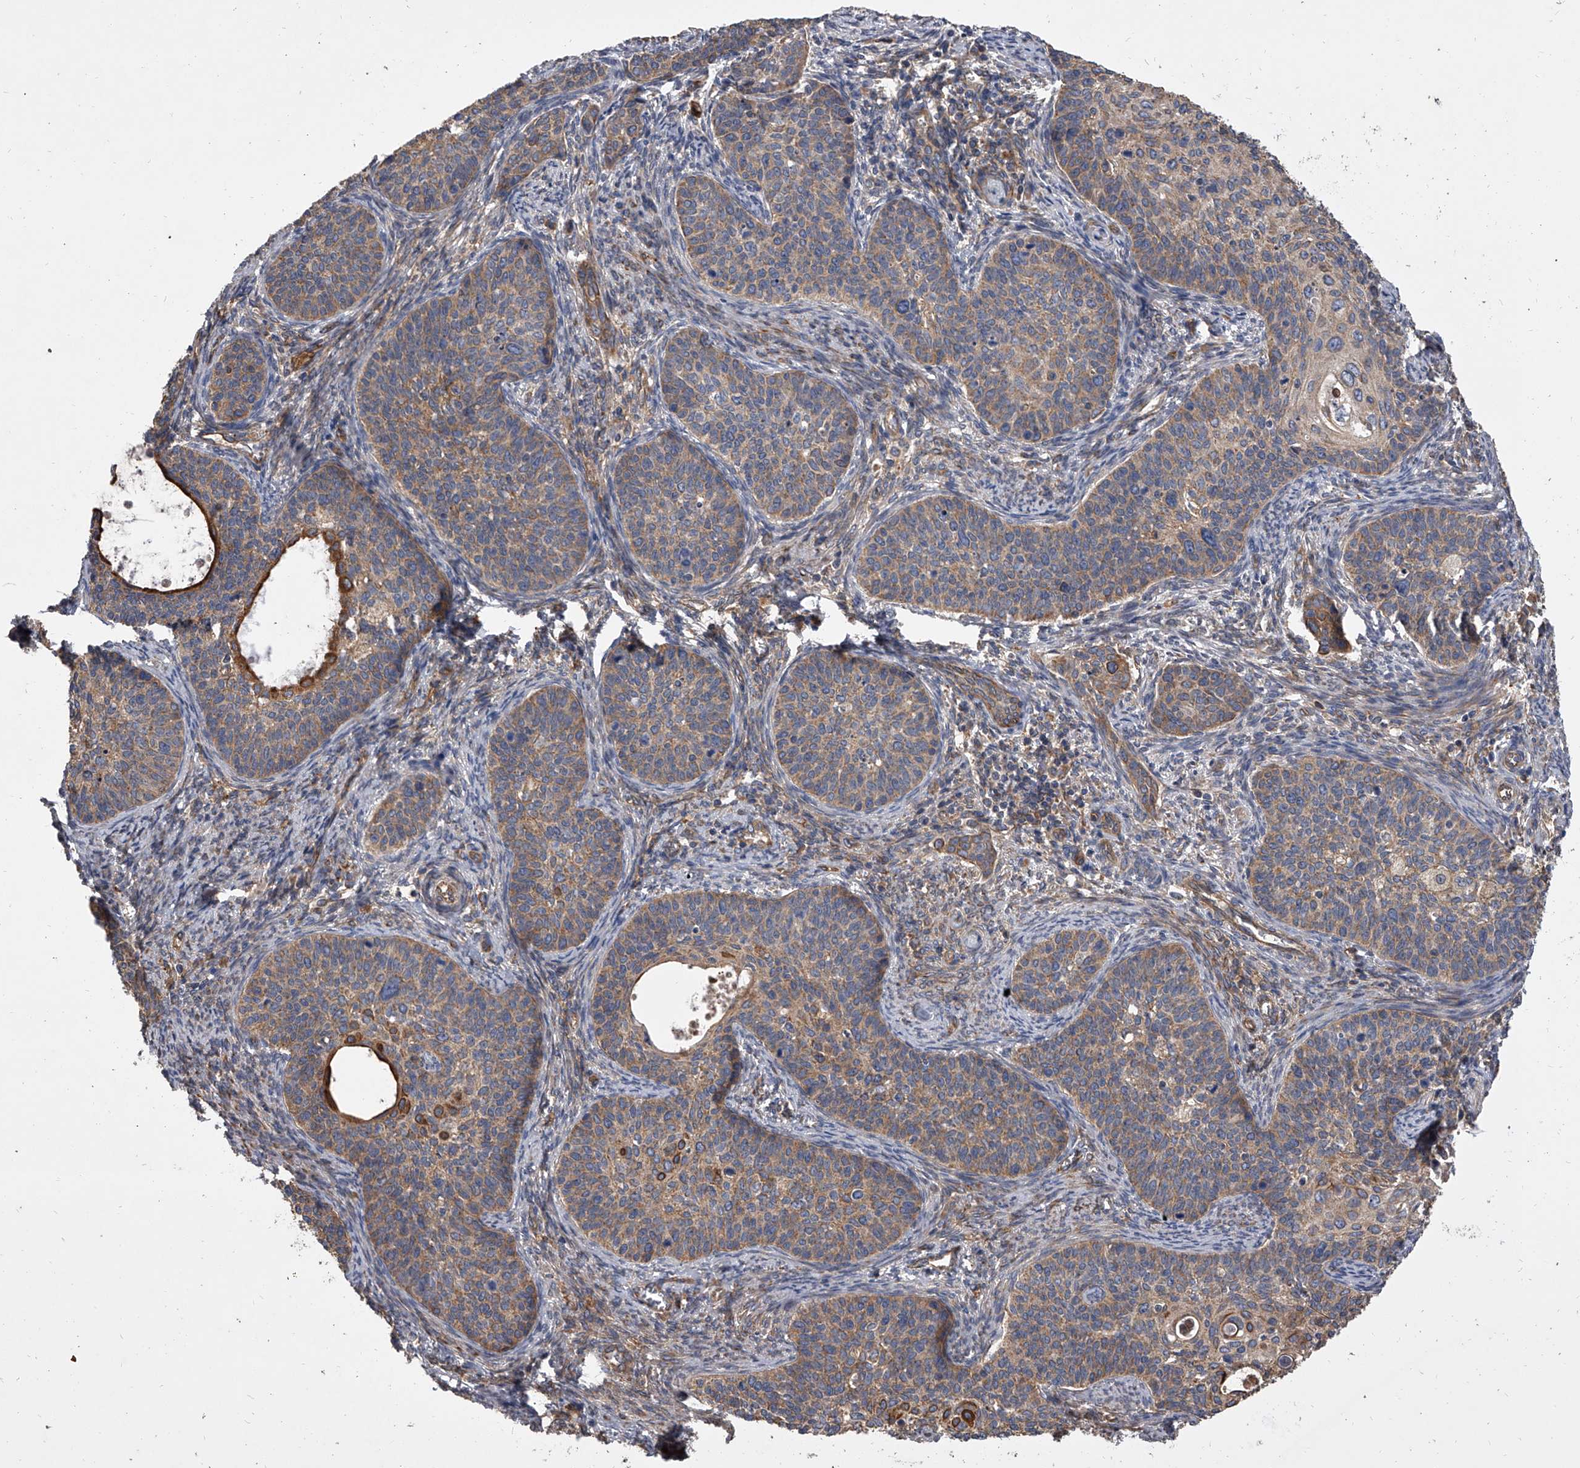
{"staining": {"intensity": "weak", "quantity": ">75%", "location": "cytoplasmic/membranous"}, "tissue": "cervical cancer", "cell_type": "Tumor cells", "image_type": "cancer", "snomed": [{"axis": "morphology", "description": "Squamous cell carcinoma, NOS"}, {"axis": "topography", "description": "Cervix"}], "caption": "Tumor cells display low levels of weak cytoplasmic/membranous positivity in approximately >75% of cells in squamous cell carcinoma (cervical).", "gene": "EXOC4", "patient": {"sex": "female", "age": 33}}